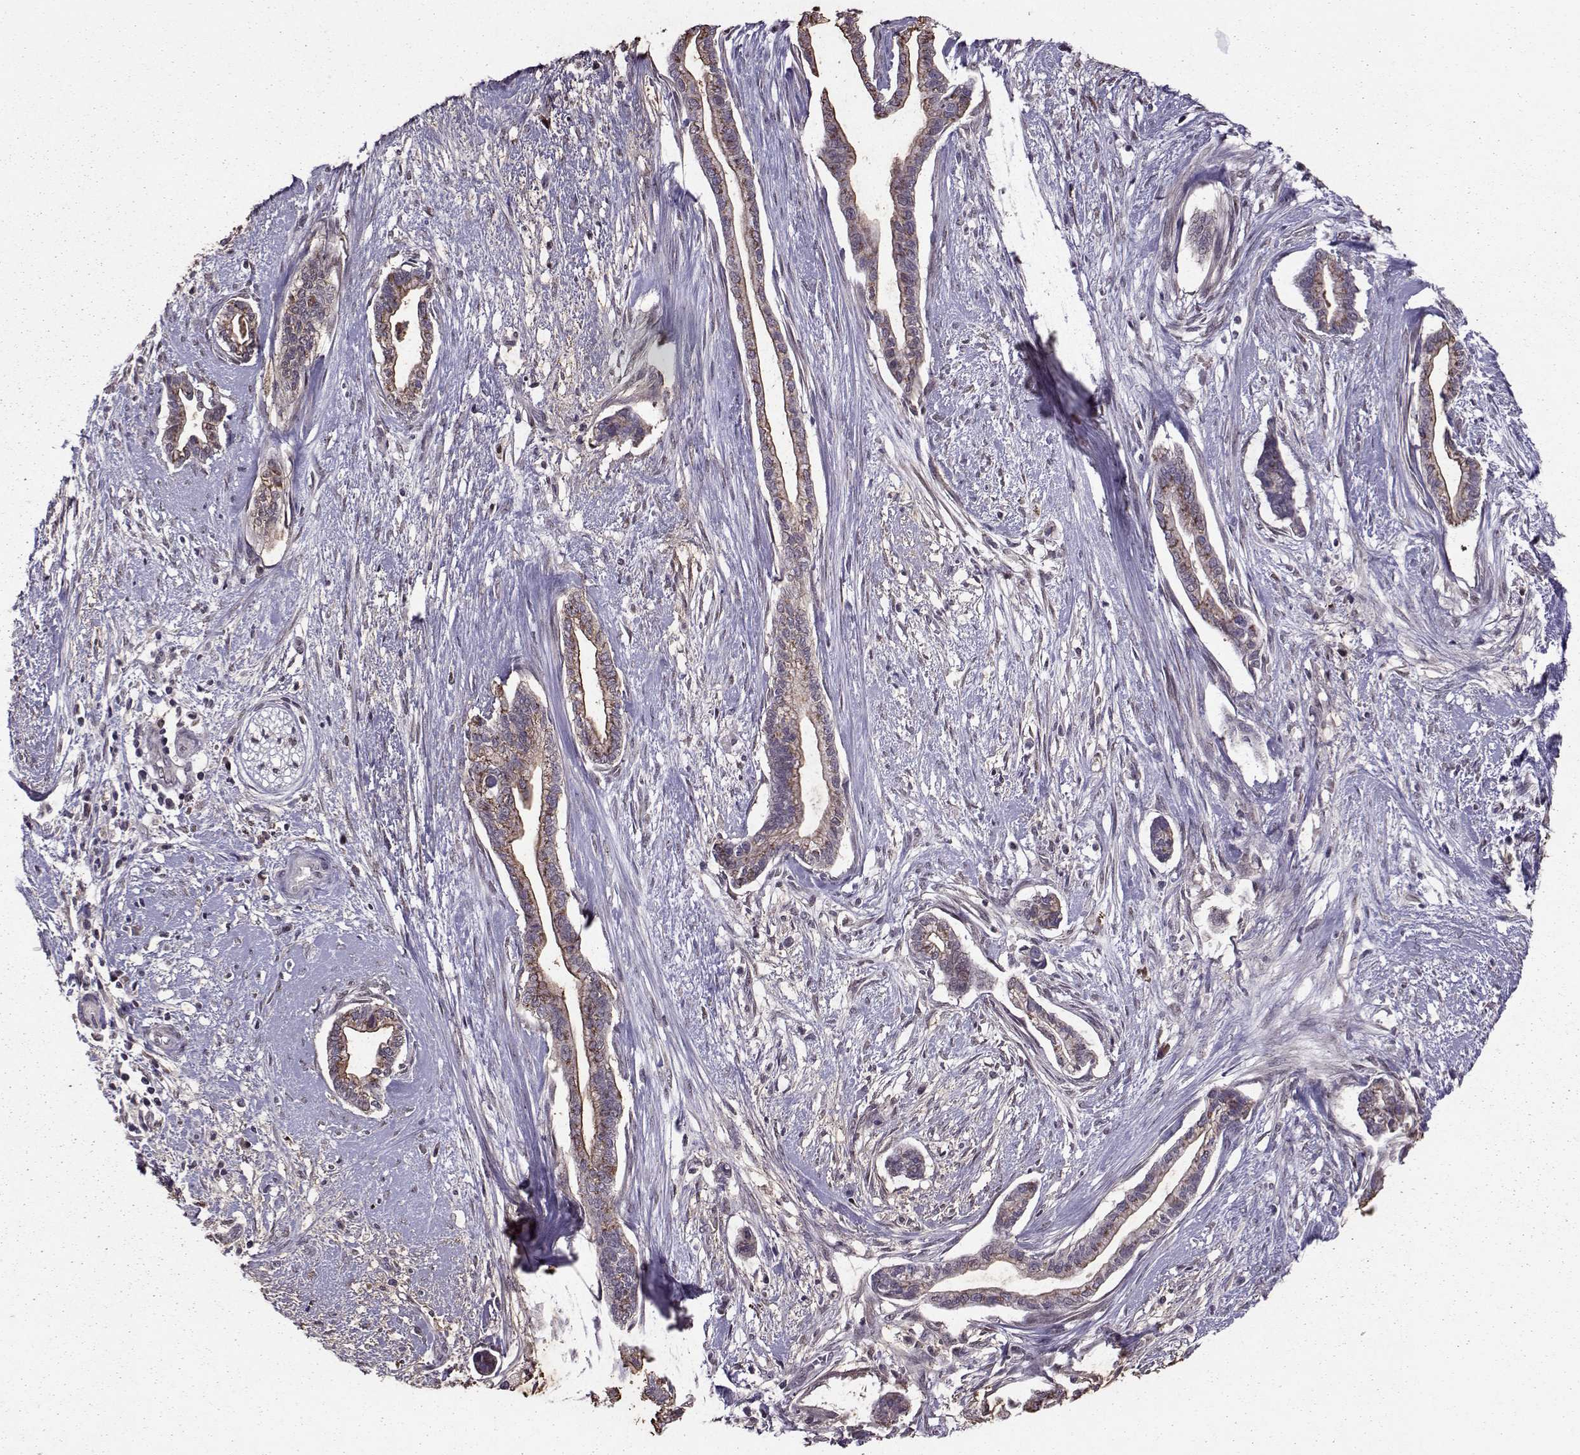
{"staining": {"intensity": "moderate", "quantity": "25%-75%", "location": "cytoplasmic/membranous"}, "tissue": "cervical cancer", "cell_type": "Tumor cells", "image_type": "cancer", "snomed": [{"axis": "morphology", "description": "Adenocarcinoma, NOS"}, {"axis": "topography", "description": "Cervix"}], "caption": "Cervical cancer (adenocarcinoma) tissue displays moderate cytoplasmic/membranous expression in about 25%-75% of tumor cells", "gene": "CDK4", "patient": {"sex": "female", "age": 62}}